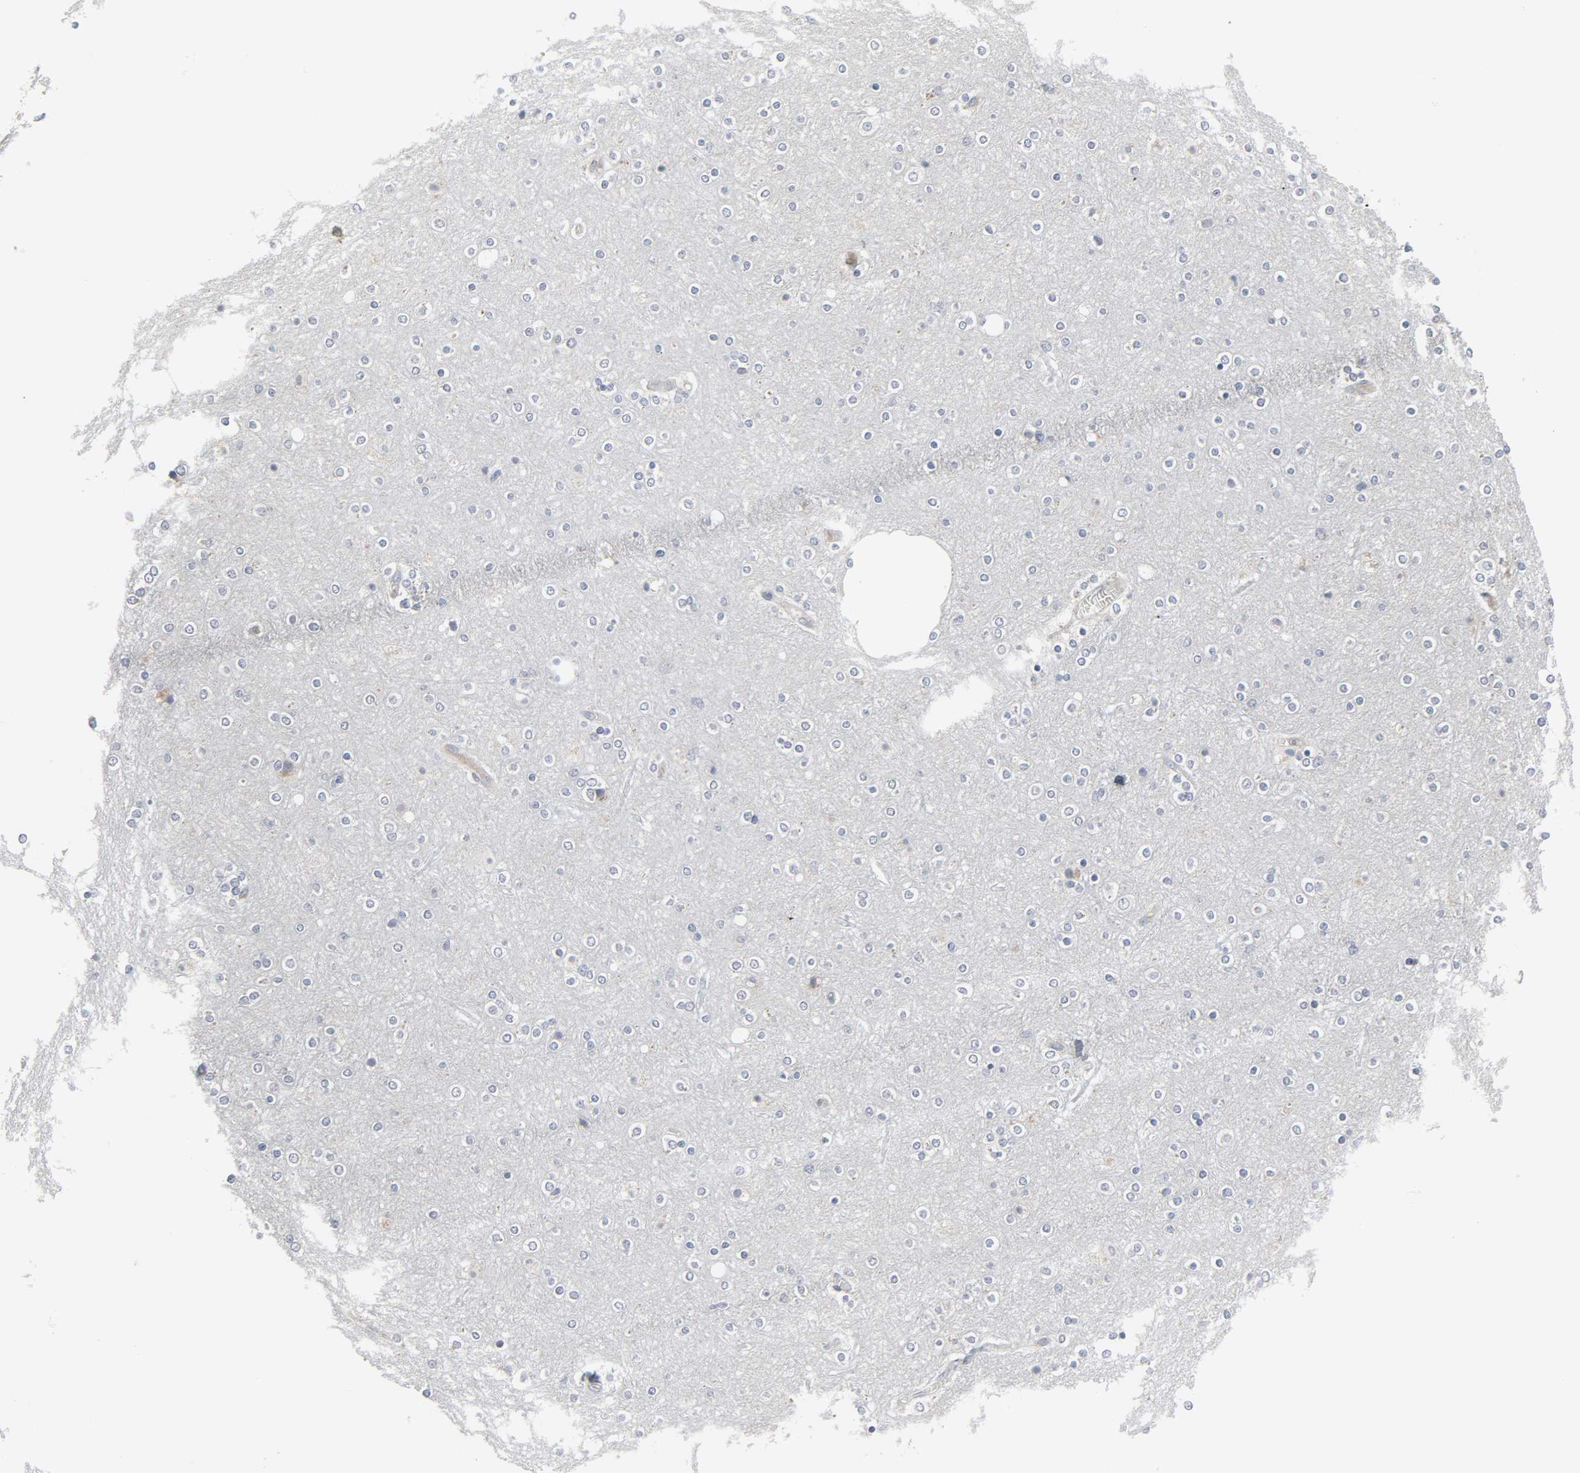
{"staining": {"intensity": "negative", "quantity": "none", "location": "none"}, "tissue": "cerebral cortex", "cell_type": "Endothelial cells", "image_type": "normal", "snomed": [{"axis": "morphology", "description": "Normal tissue, NOS"}, {"axis": "topography", "description": "Cerebral cortex"}], "caption": "This is an immunohistochemistry (IHC) histopathology image of unremarkable cerebral cortex. There is no positivity in endothelial cells.", "gene": "CLIP1", "patient": {"sex": "female", "age": 54}}